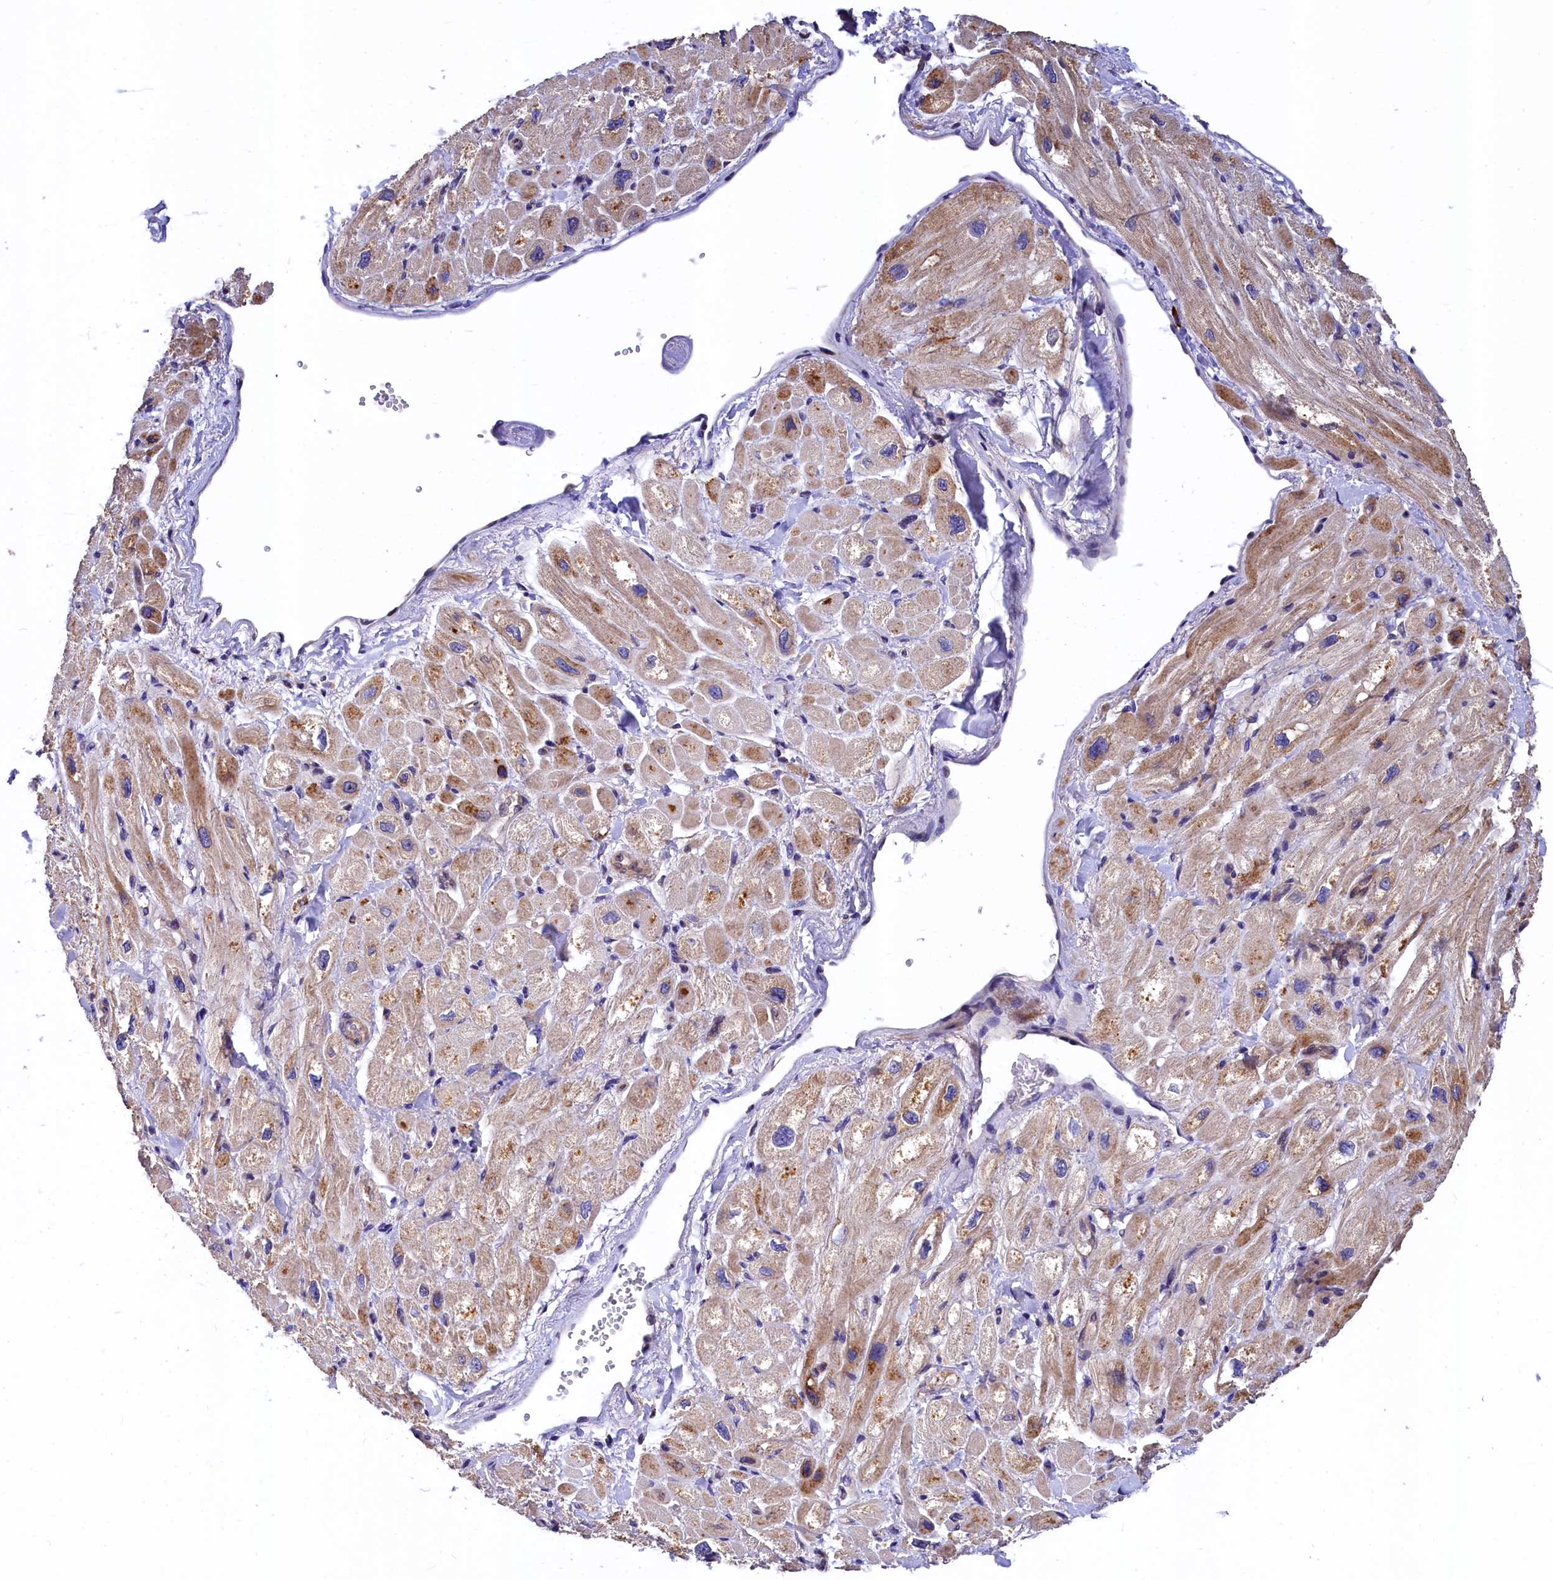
{"staining": {"intensity": "moderate", "quantity": "<25%", "location": "cytoplasmic/membranous"}, "tissue": "heart muscle", "cell_type": "Cardiomyocytes", "image_type": "normal", "snomed": [{"axis": "morphology", "description": "Normal tissue, NOS"}, {"axis": "topography", "description": "Heart"}], "caption": "Immunohistochemistry of benign heart muscle shows low levels of moderate cytoplasmic/membranous expression in about <25% of cardiomyocytes.", "gene": "EPS8L2", "patient": {"sex": "male", "age": 65}}